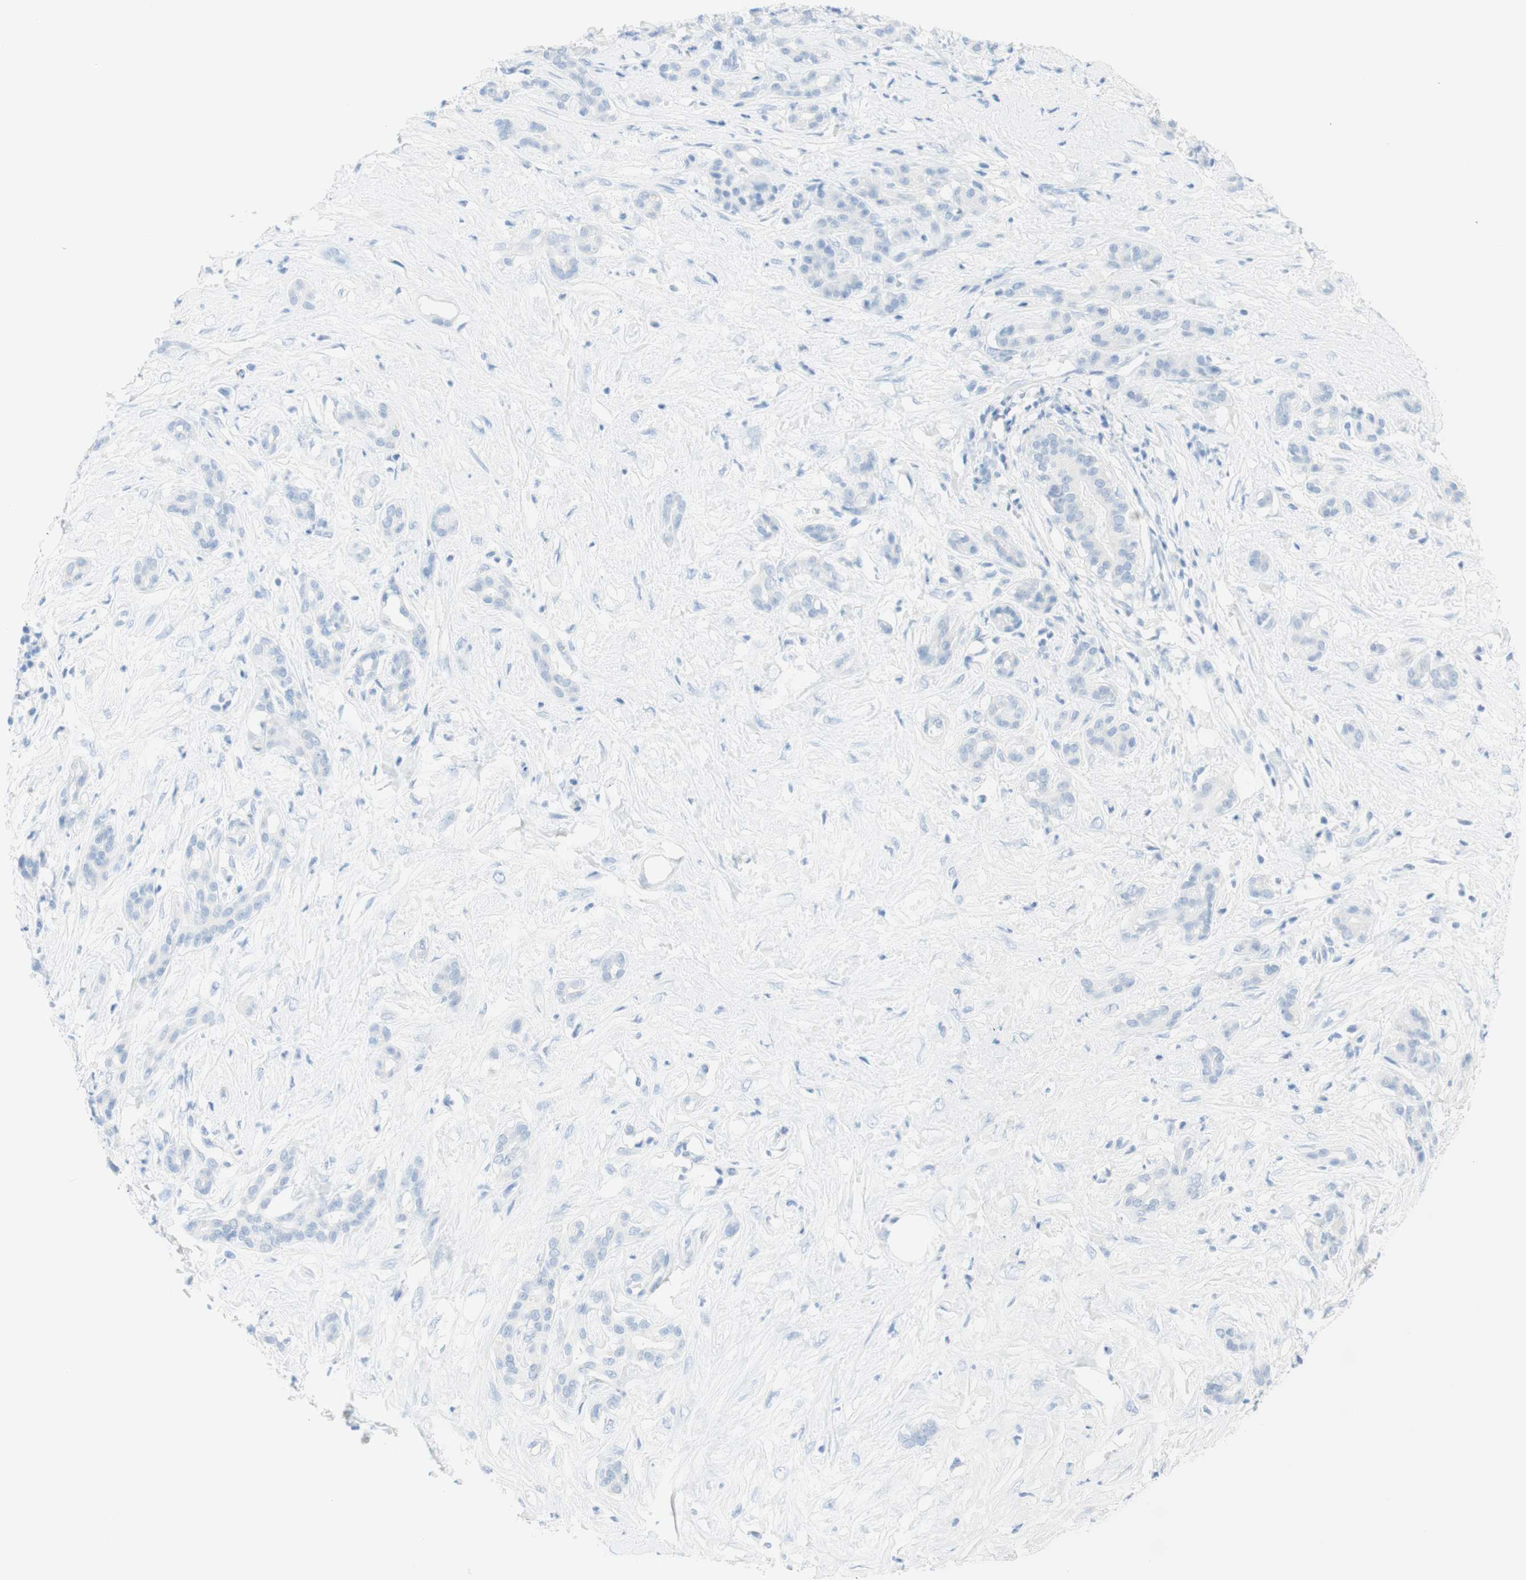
{"staining": {"intensity": "negative", "quantity": "none", "location": "none"}, "tissue": "pancreatic cancer", "cell_type": "Tumor cells", "image_type": "cancer", "snomed": [{"axis": "morphology", "description": "Adenocarcinoma, NOS"}, {"axis": "topography", "description": "Pancreas"}], "caption": "This photomicrograph is of pancreatic cancer (adenocarcinoma) stained with IHC to label a protein in brown with the nuclei are counter-stained blue. There is no expression in tumor cells.", "gene": "TPO", "patient": {"sex": "male", "age": 41}}